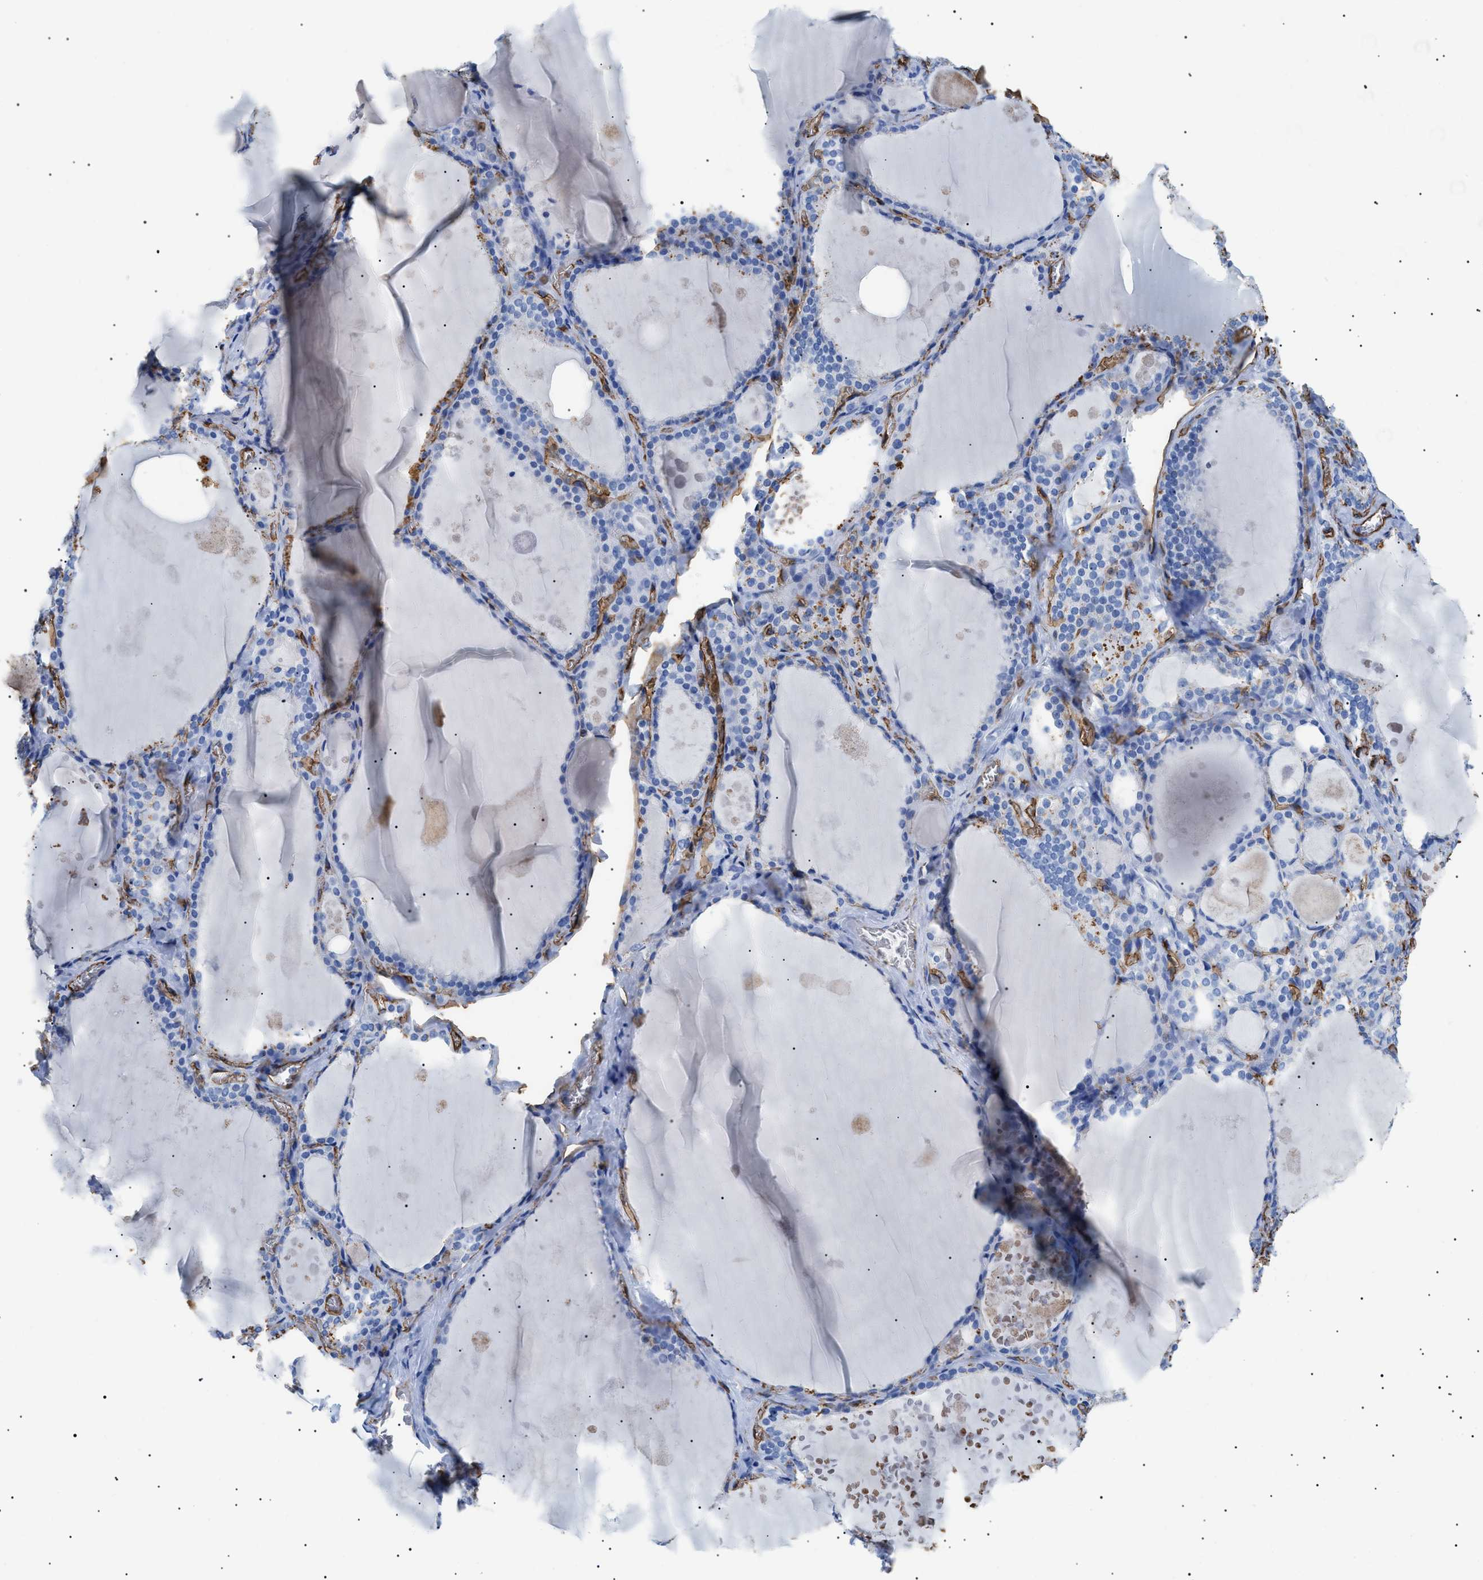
{"staining": {"intensity": "negative", "quantity": "none", "location": "none"}, "tissue": "thyroid gland", "cell_type": "Glandular cells", "image_type": "normal", "snomed": [{"axis": "morphology", "description": "Normal tissue, NOS"}, {"axis": "topography", "description": "Thyroid gland"}], "caption": "Immunohistochemistry image of unremarkable thyroid gland: thyroid gland stained with DAB demonstrates no significant protein staining in glandular cells.", "gene": "PODXL", "patient": {"sex": "male", "age": 56}}